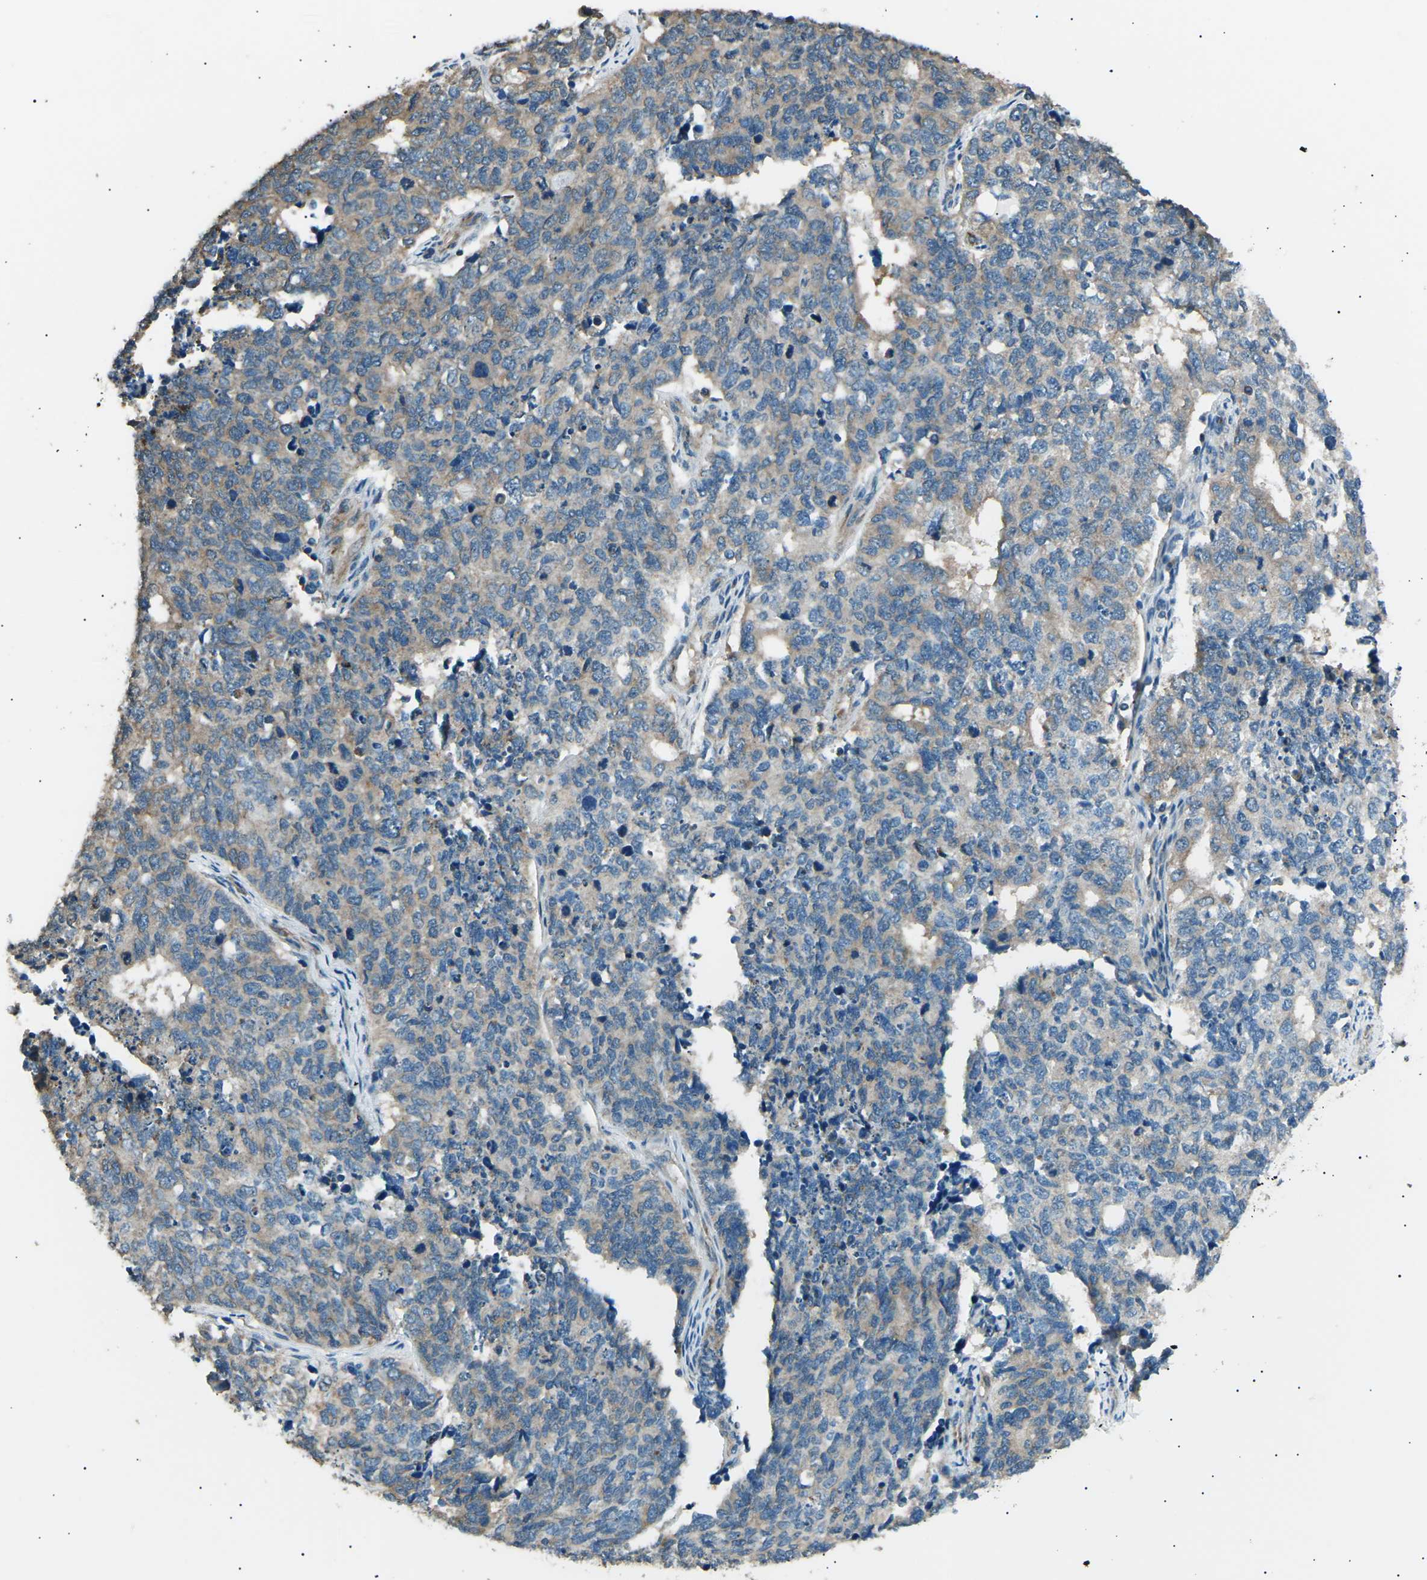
{"staining": {"intensity": "weak", "quantity": "<25%", "location": "cytoplasmic/membranous"}, "tissue": "cervical cancer", "cell_type": "Tumor cells", "image_type": "cancer", "snomed": [{"axis": "morphology", "description": "Squamous cell carcinoma, NOS"}, {"axis": "topography", "description": "Cervix"}], "caption": "Immunohistochemical staining of squamous cell carcinoma (cervical) demonstrates no significant positivity in tumor cells. (Immunohistochemistry (ihc), brightfield microscopy, high magnification).", "gene": "SLK", "patient": {"sex": "female", "age": 63}}